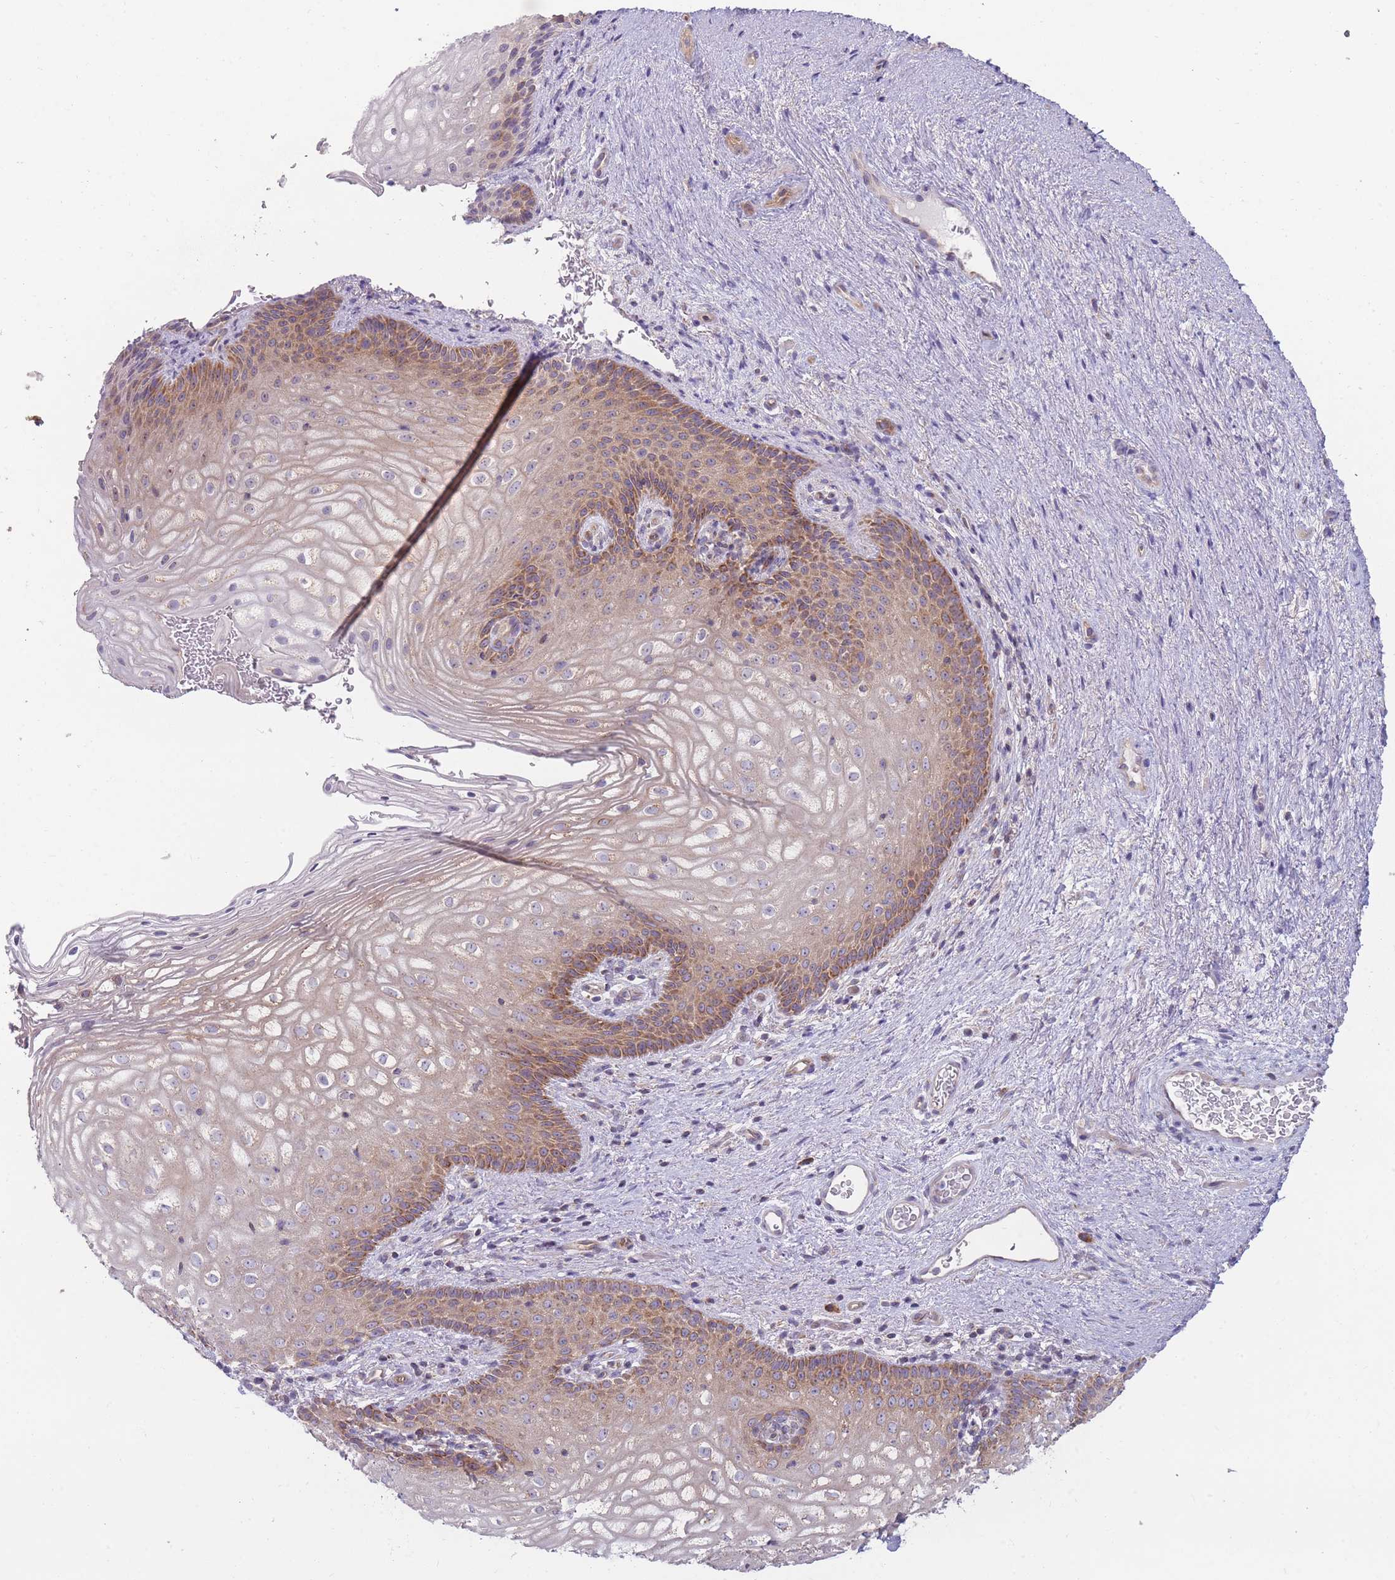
{"staining": {"intensity": "moderate", "quantity": "25%-75%", "location": "cytoplasmic/membranous"}, "tissue": "vagina", "cell_type": "Squamous epithelial cells", "image_type": "normal", "snomed": [{"axis": "morphology", "description": "Normal tissue, NOS"}, {"axis": "topography", "description": "Vagina"}], "caption": "Brown immunohistochemical staining in unremarkable human vagina exhibits moderate cytoplasmic/membranous staining in about 25%-75% of squamous epithelial cells. The staining was performed using DAB to visualize the protein expression in brown, while the nuclei were stained in blue with hematoxylin (Magnification: 20x).", "gene": "ENSG00000255639", "patient": {"sex": "female", "age": 47}}